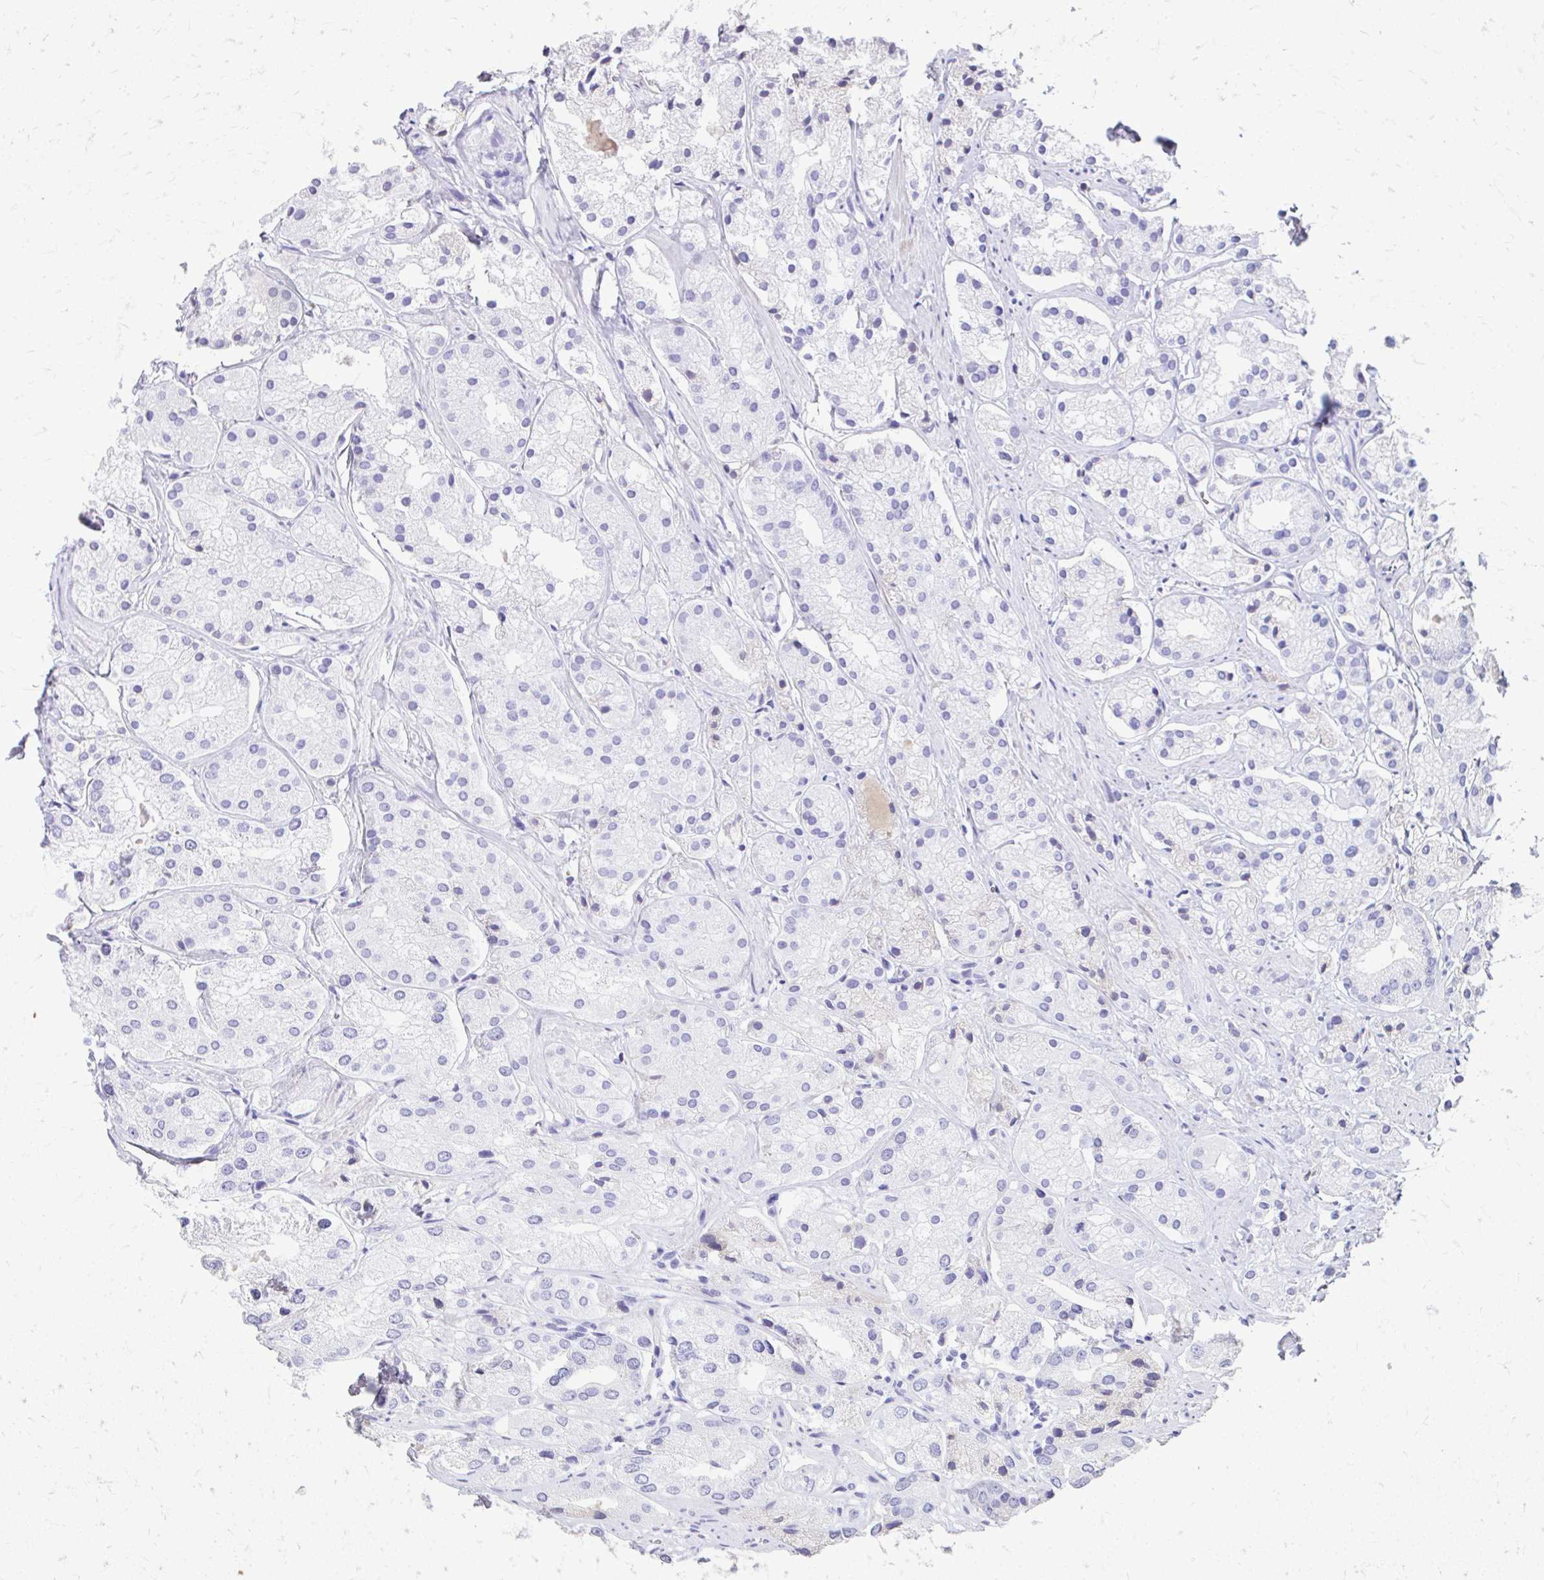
{"staining": {"intensity": "negative", "quantity": "none", "location": "none"}, "tissue": "prostate cancer", "cell_type": "Tumor cells", "image_type": "cancer", "snomed": [{"axis": "morphology", "description": "Adenocarcinoma, Low grade"}, {"axis": "topography", "description": "Prostate"}], "caption": "Low-grade adenocarcinoma (prostate) stained for a protein using immunohistochemistry (IHC) shows no staining tumor cells.", "gene": "CFH", "patient": {"sex": "male", "age": 69}}